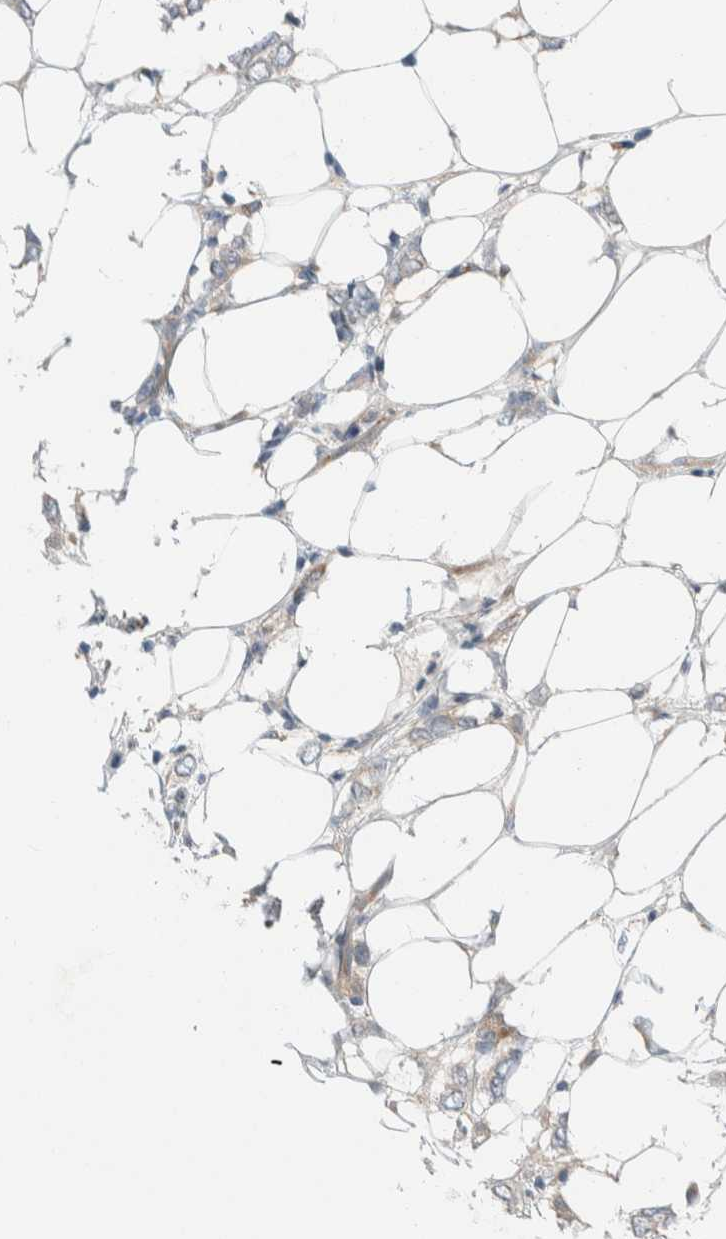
{"staining": {"intensity": "negative", "quantity": "none", "location": "none"}, "tissue": "breast cancer", "cell_type": "Tumor cells", "image_type": "cancer", "snomed": [{"axis": "morphology", "description": "Normal tissue, NOS"}, {"axis": "morphology", "description": "Lobular carcinoma"}, {"axis": "topography", "description": "Breast"}], "caption": "This is an immunohistochemistry (IHC) image of human breast cancer. There is no positivity in tumor cells.", "gene": "TMEM184B", "patient": {"sex": "female", "age": 47}}